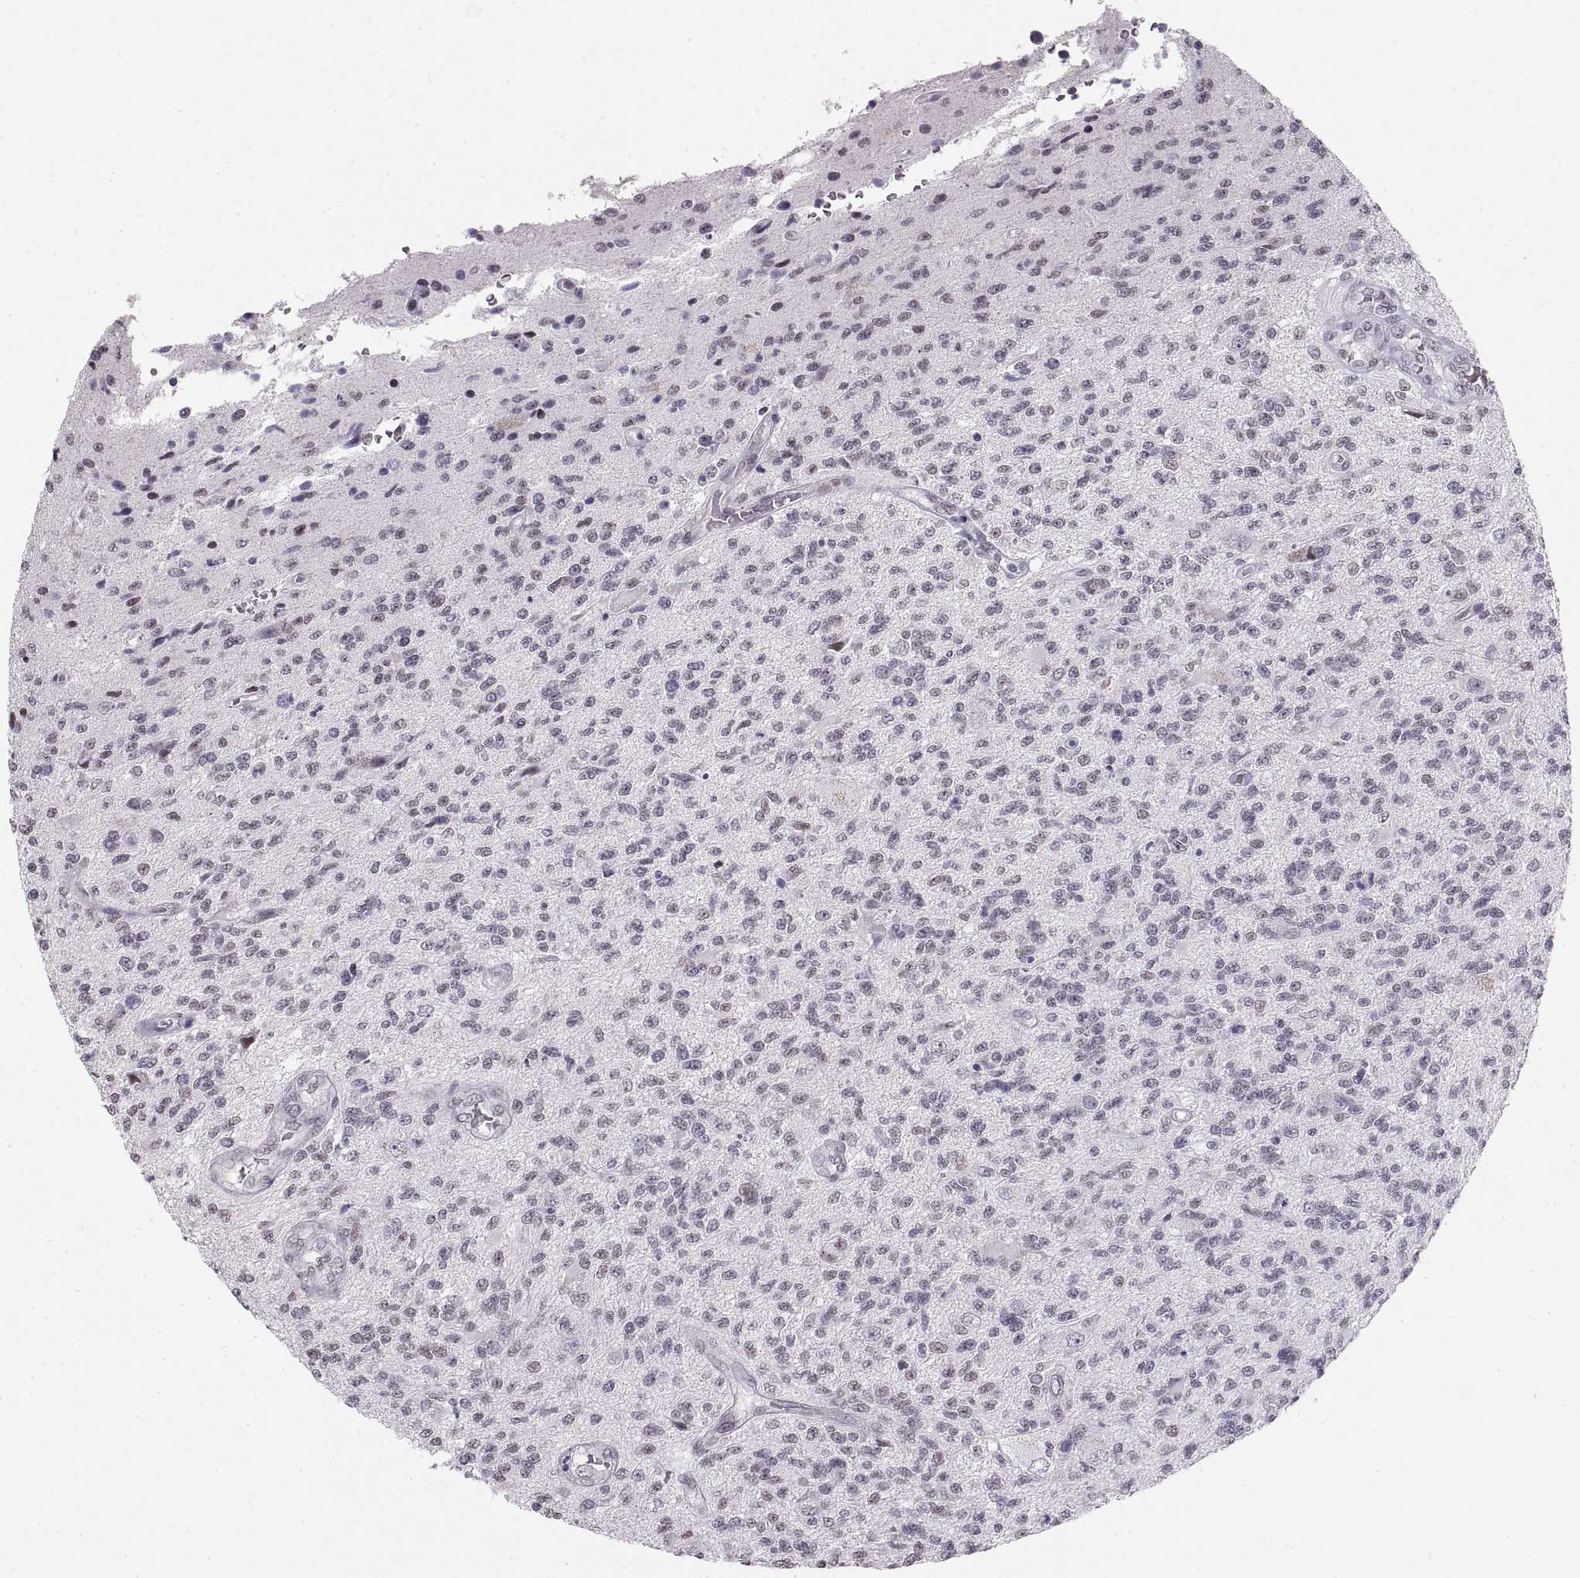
{"staining": {"intensity": "weak", "quantity": "25%-75%", "location": "nuclear"}, "tissue": "glioma", "cell_type": "Tumor cells", "image_type": "cancer", "snomed": [{"axis": "morphology", "description": "Glioma, malignant, High grade"}, {"axis": "topography", "description": "Brain"}], "caption": "An immunohistochemistry (IHC) photomicrograph of tumor tissue is shown. Protein staining in brown highlights weak nuclear positivity in malignant glioma (high-grade) within tumor cells. Nuclei are stained in blue.", "gene": "NANOS3", "patient": {"sex": "male", "age": 56}}